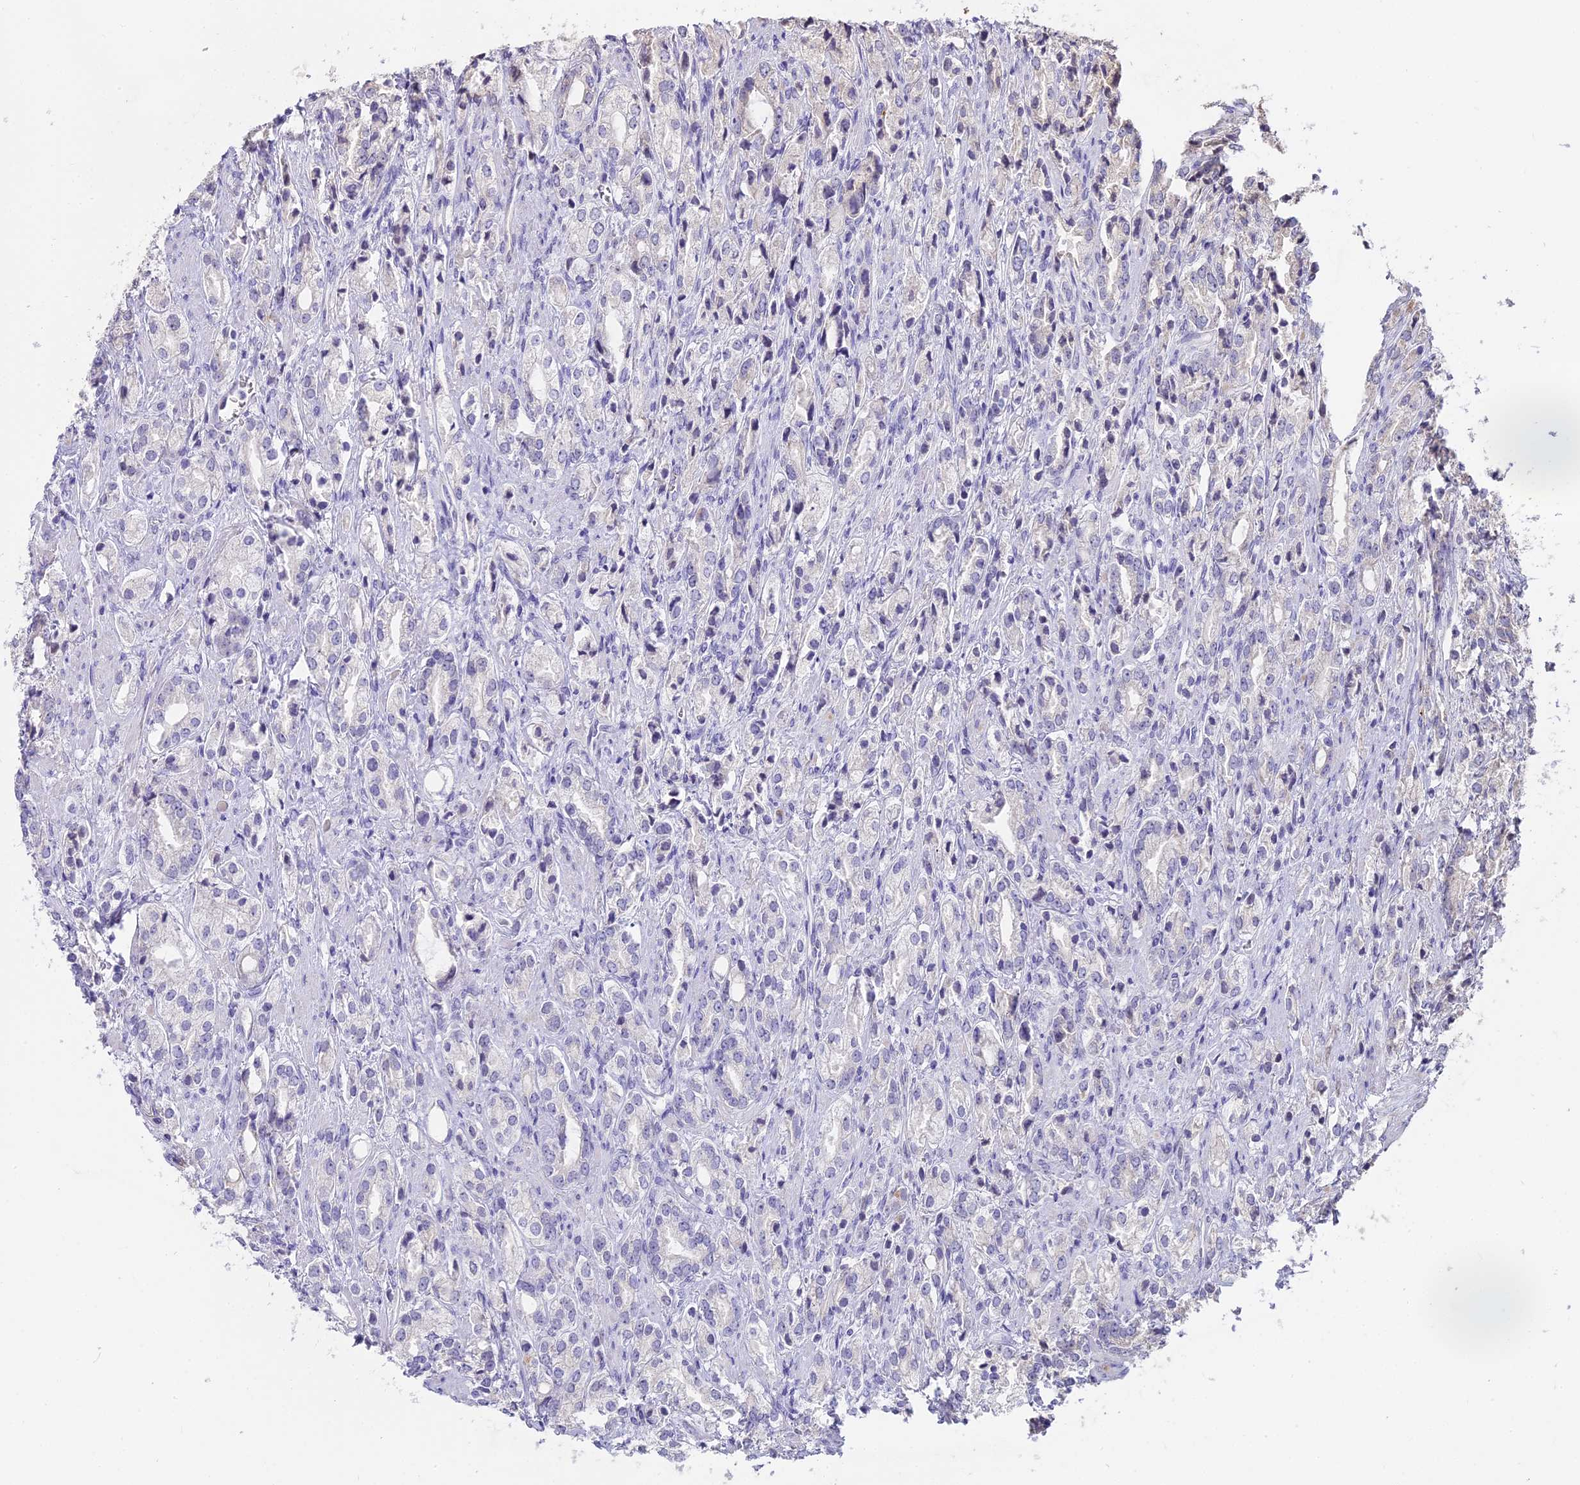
{"staining": {"intensity": "negative", "quantity": "none", "location": "none"}, "tissue": "prostate cancer", "cell_type": "Tumor cells", "image_type": "cancer", "snomed": [{"axis": "morphology", "description": "Adenocarcinoma, High grade"}, {"axis": "topography", "description": "Prostate"}], "caption": "This image is of prostate cancer stained with IHC to label a protein in brown with the nuclei are counter-stained blue. There is no staining in tumor cells.", "gene": "WFDC2", "patient": {"sex": "male", "age": 50}}